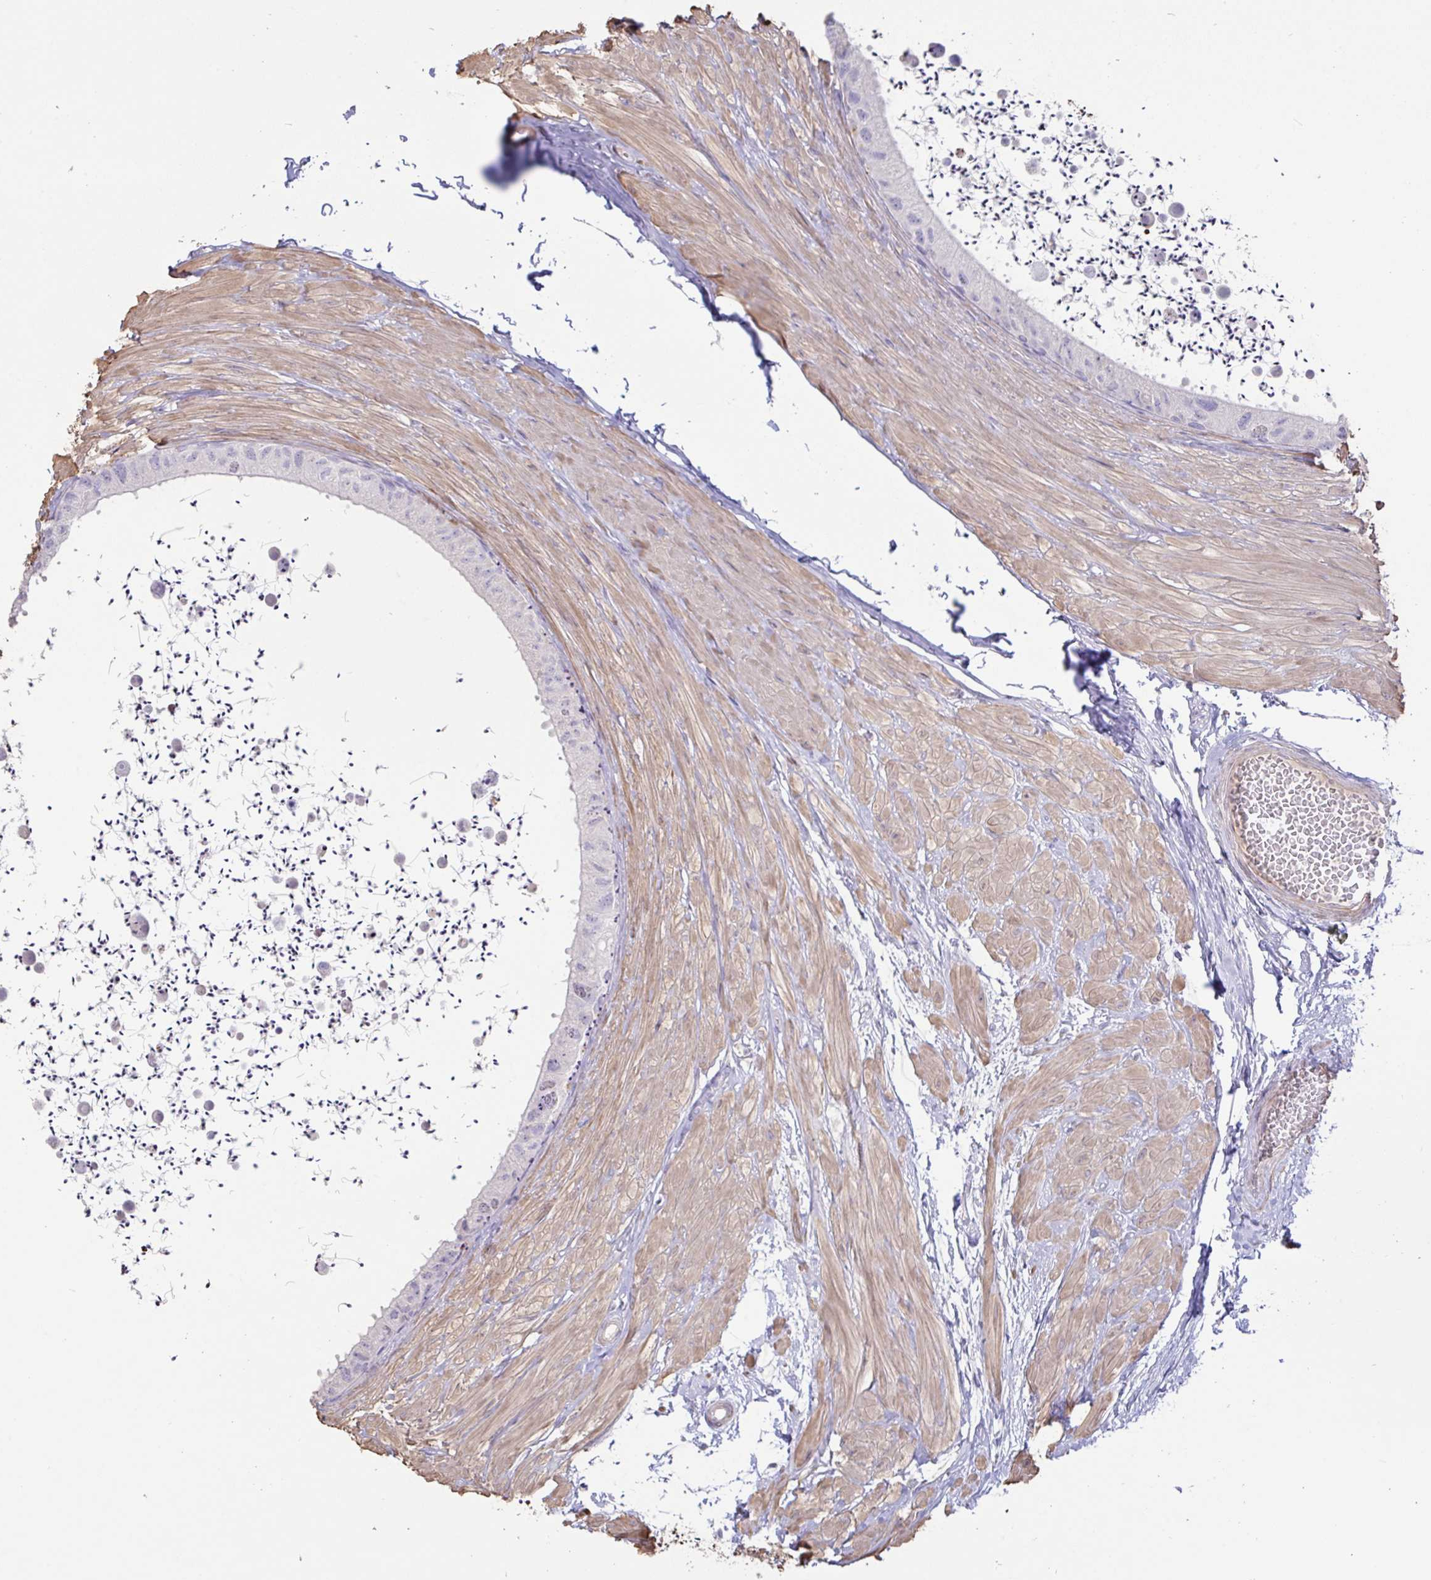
{"staining": {"intensity": "negative", "quantity": "none", "location": "none"}, "tissue": "epididymis", "cell_type": "Glandular cells", "image_type": "normal", "snomed": [{"axis": "morphology", "description": "Normal tissue, NOS"}, {"axis": "topography", "description": "Epididymis"}, {"axis": "topography", "description": "Peripheral nerve tissue"}], "caption": "Immunohistochemistry (IHC) of benign epididymis shows no staining in glandular cells. (DAB IHC with hematoxylin counter stain).", "gene": "PYGM", "patient": {"sex": "male", "age": 32}}